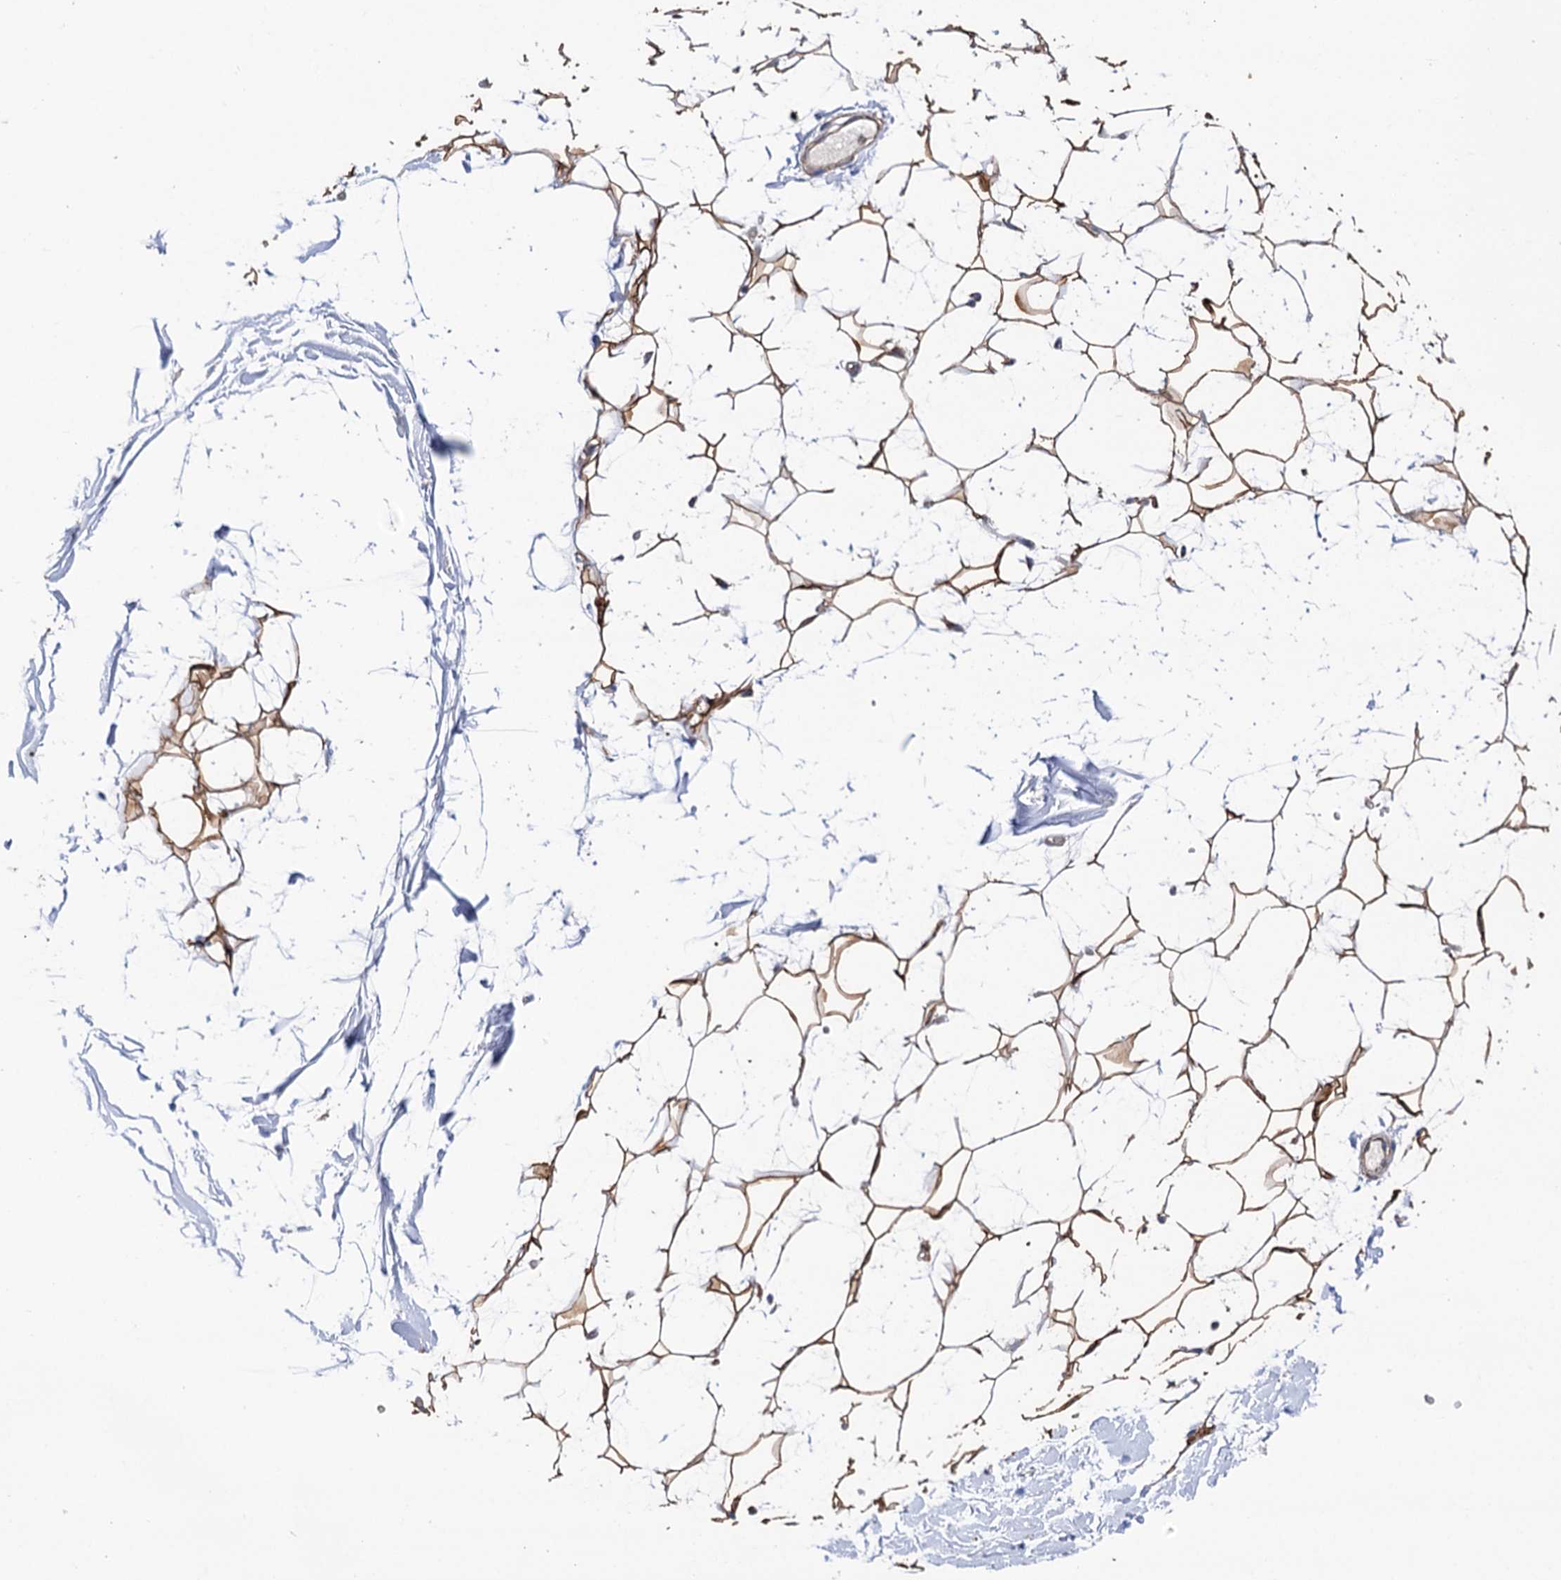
{"staining": {"intensity": "moderate", "quantity": ">75%", "location": "cytoplasmic/membranous"}, "tissue": "adipose tissue", "cell_type": "Adipocytes", "image_type": "normal", "snomed": [{"axis": "morphology", "description": "Normal tissue, NOS"}, {"axis": "topography", "description": "Breast"}], "caption": "Immunohistochemical staining of benign adipose tissue displays moderate cytoplasmic/membranous protein staining in approximately >75% of adipocytes.", "gene": "SUCLA2", "patient": {"sex": "female", "age": 26}}